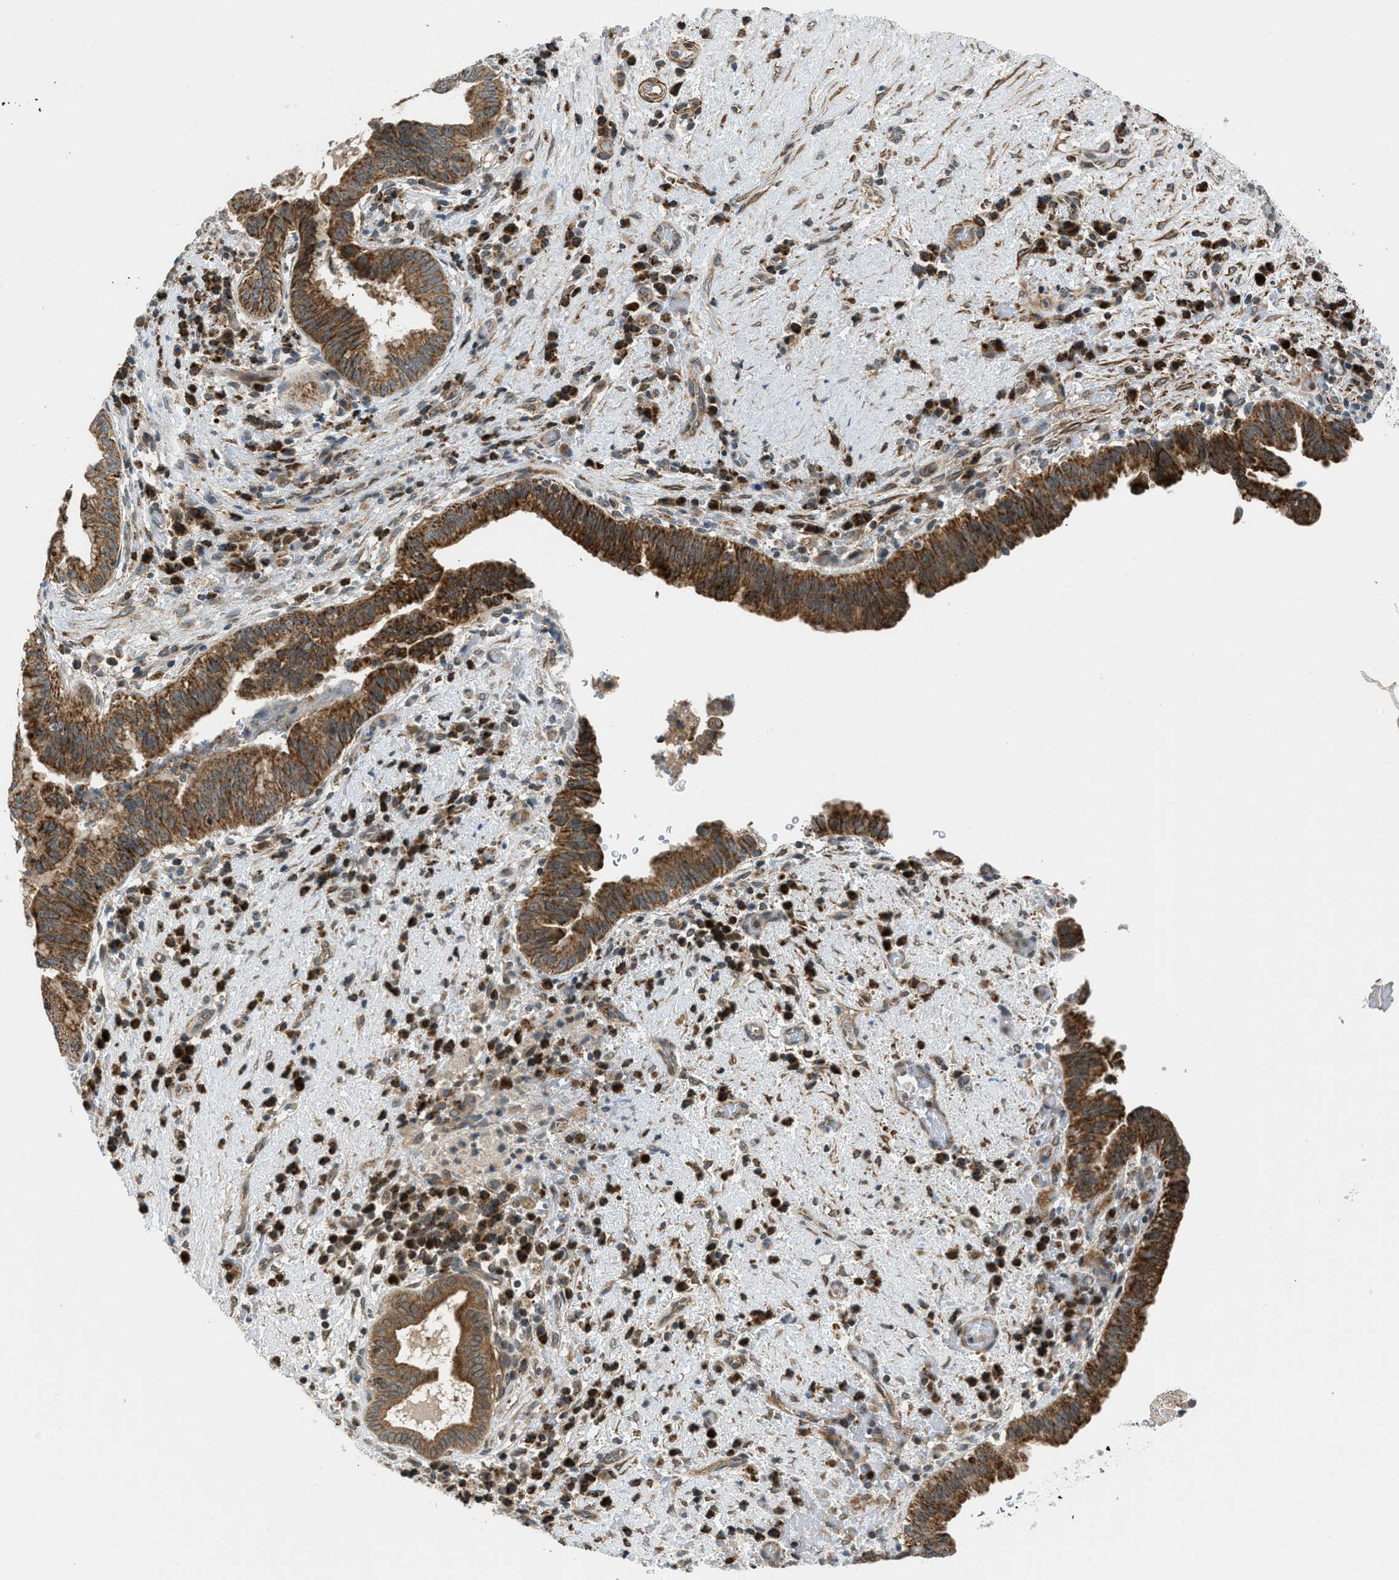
{"staining": {"intensity": "moderate", "quantity": ">75%", "location": "cytoplasmic/membranous"}, "tissue": "liver cancer", "cell_type": "Tumor cells", "image_type": "cancer", "snomed": [{"axis": "morphology", "description": "Cholangiocarcinoma"}, {"axis": "topography", "description": "Liver"}], "caption": "A brown stain highlights moderate cytoplasmic/membranous positivity of a protein in liver cancer (cholangiocarcinoma) tumor cells.", "gene": "SESN2", "patient": {"sex": "female", "age": 38}}